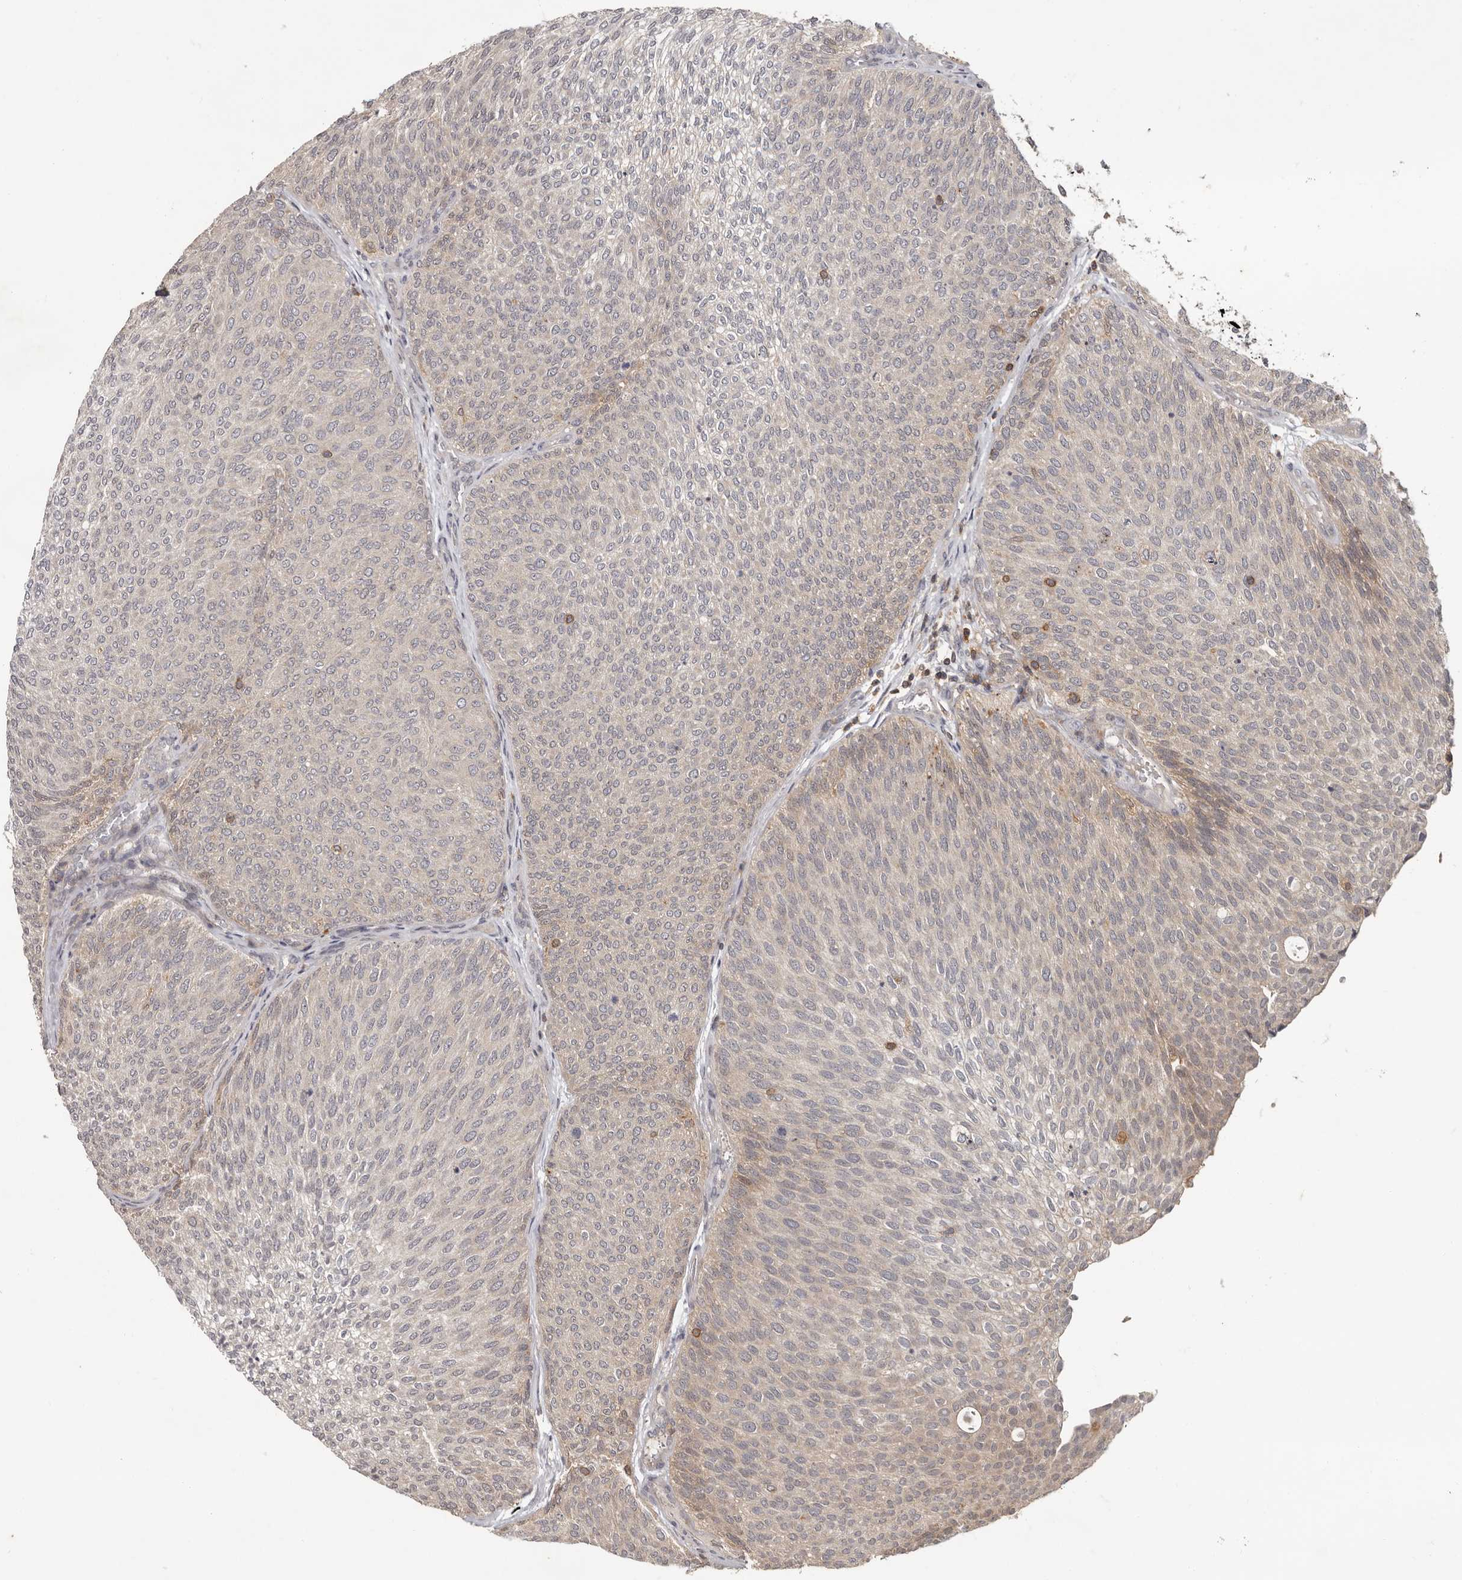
{"staining": {"intensity": "weak", "quantity": "<25%", "location": "cytoplasmic/membranous"}, "tissue": "urothelial cancer", "cell_type": "Tumor cells", "image_type": "cancer", "snomed": [{"axis": "morphology", "description": "Urothelial carcinoma, Low grade"}, {"axis": "topography", "description": "Urinary bladder"}], "caption": "Image shows no protein positivity in tumor cells of urothelial cancer tissue.", "gene": "ANKRD44", "patient": {"sex": "female", "age": 79}}